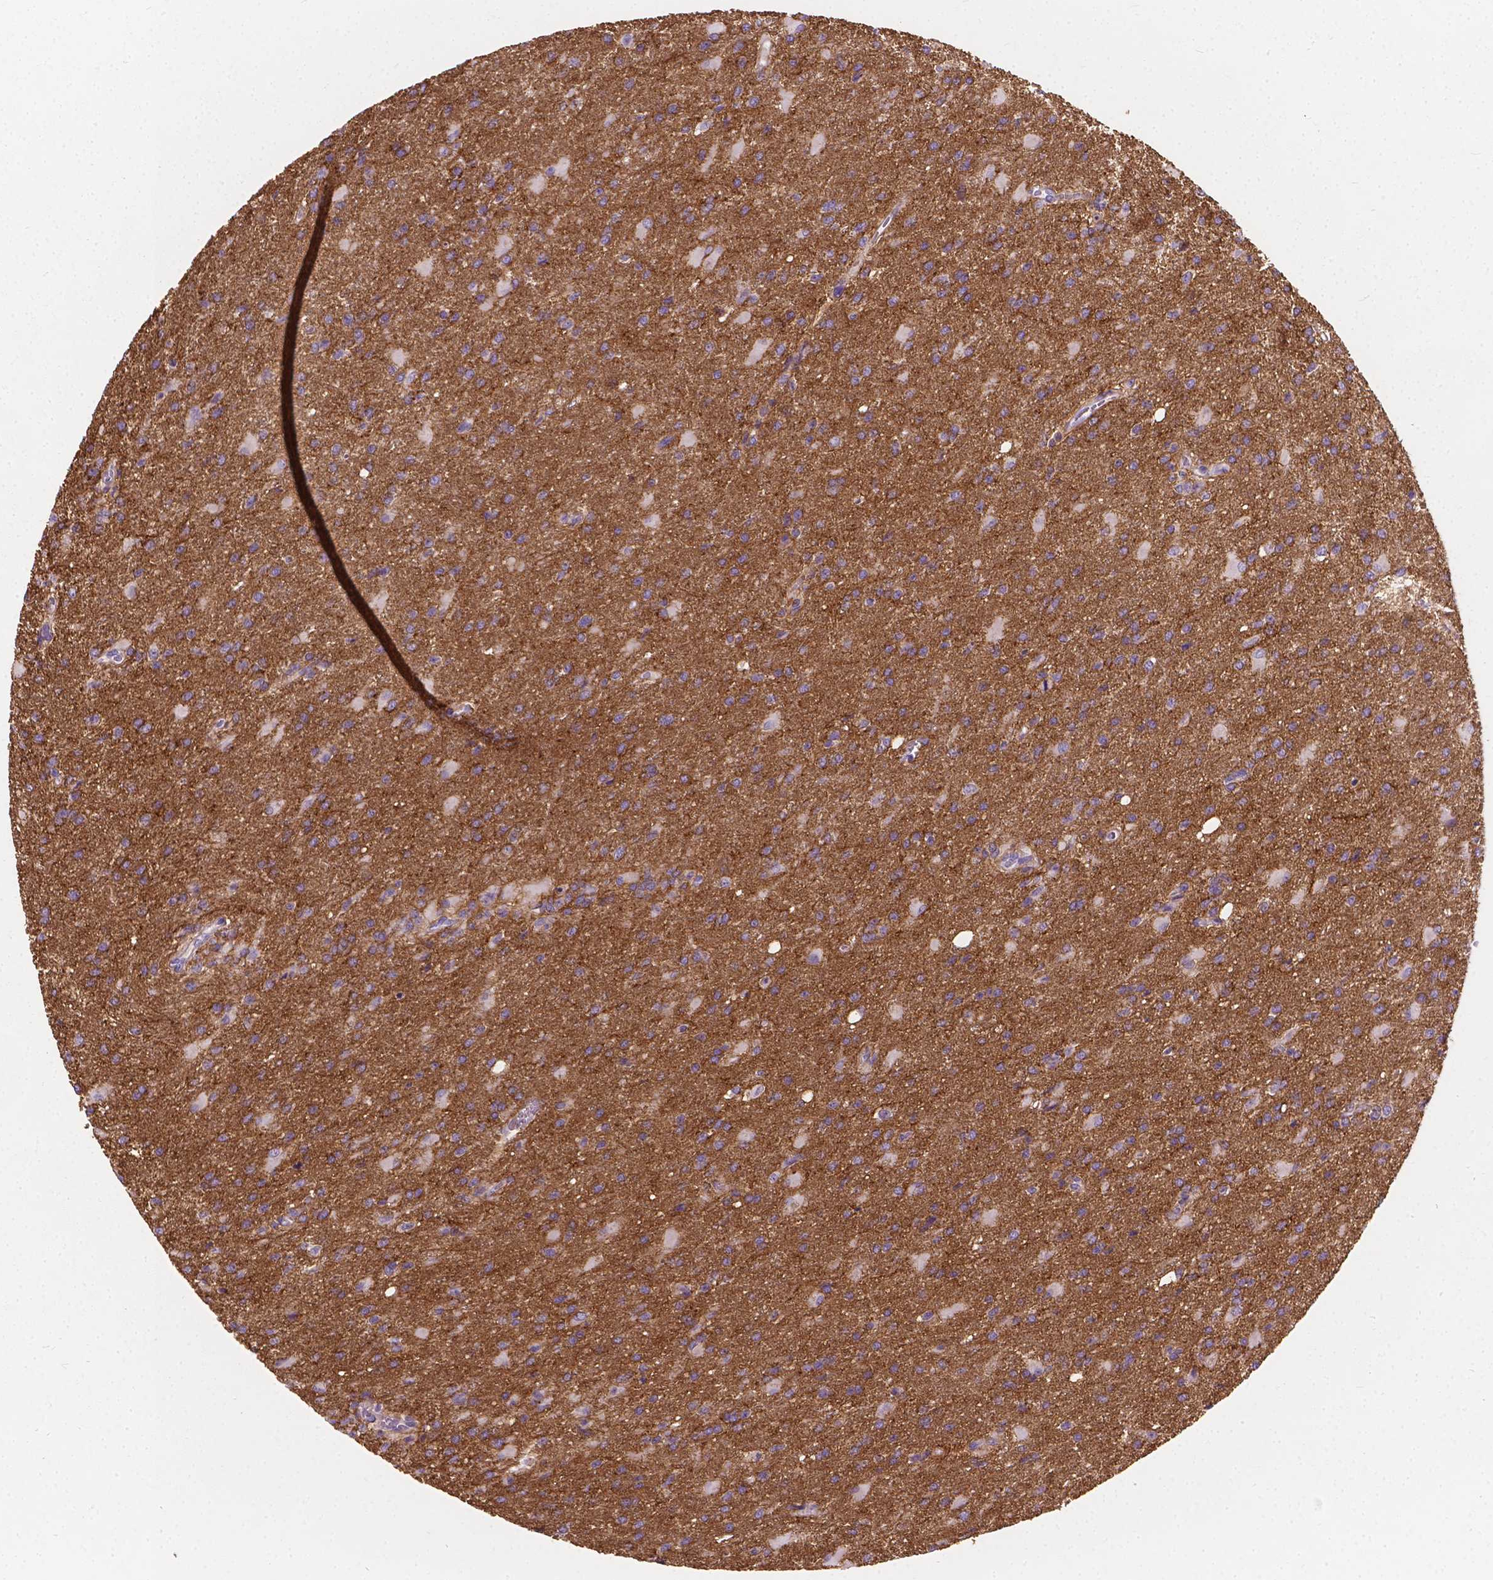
{"staining": {"intensity": "negative", "quantity": "none", "location": "none"}, "tissue": "glioma", "cell_type": "Tumor cells", "image_type": "cancer", "snomed": [{"axis": "morphology", "description": "Glioma, malignant, High grade"}, {"axis": "topography", "description": "Brain"}], "caption": "An IHC image of malignant glioma (high-grade) is shown. There is no staining in tumor cells of malignant glioma (high-grade).", "gene": "GNAO1", "patient": {"sex": "male", "age": 68}}